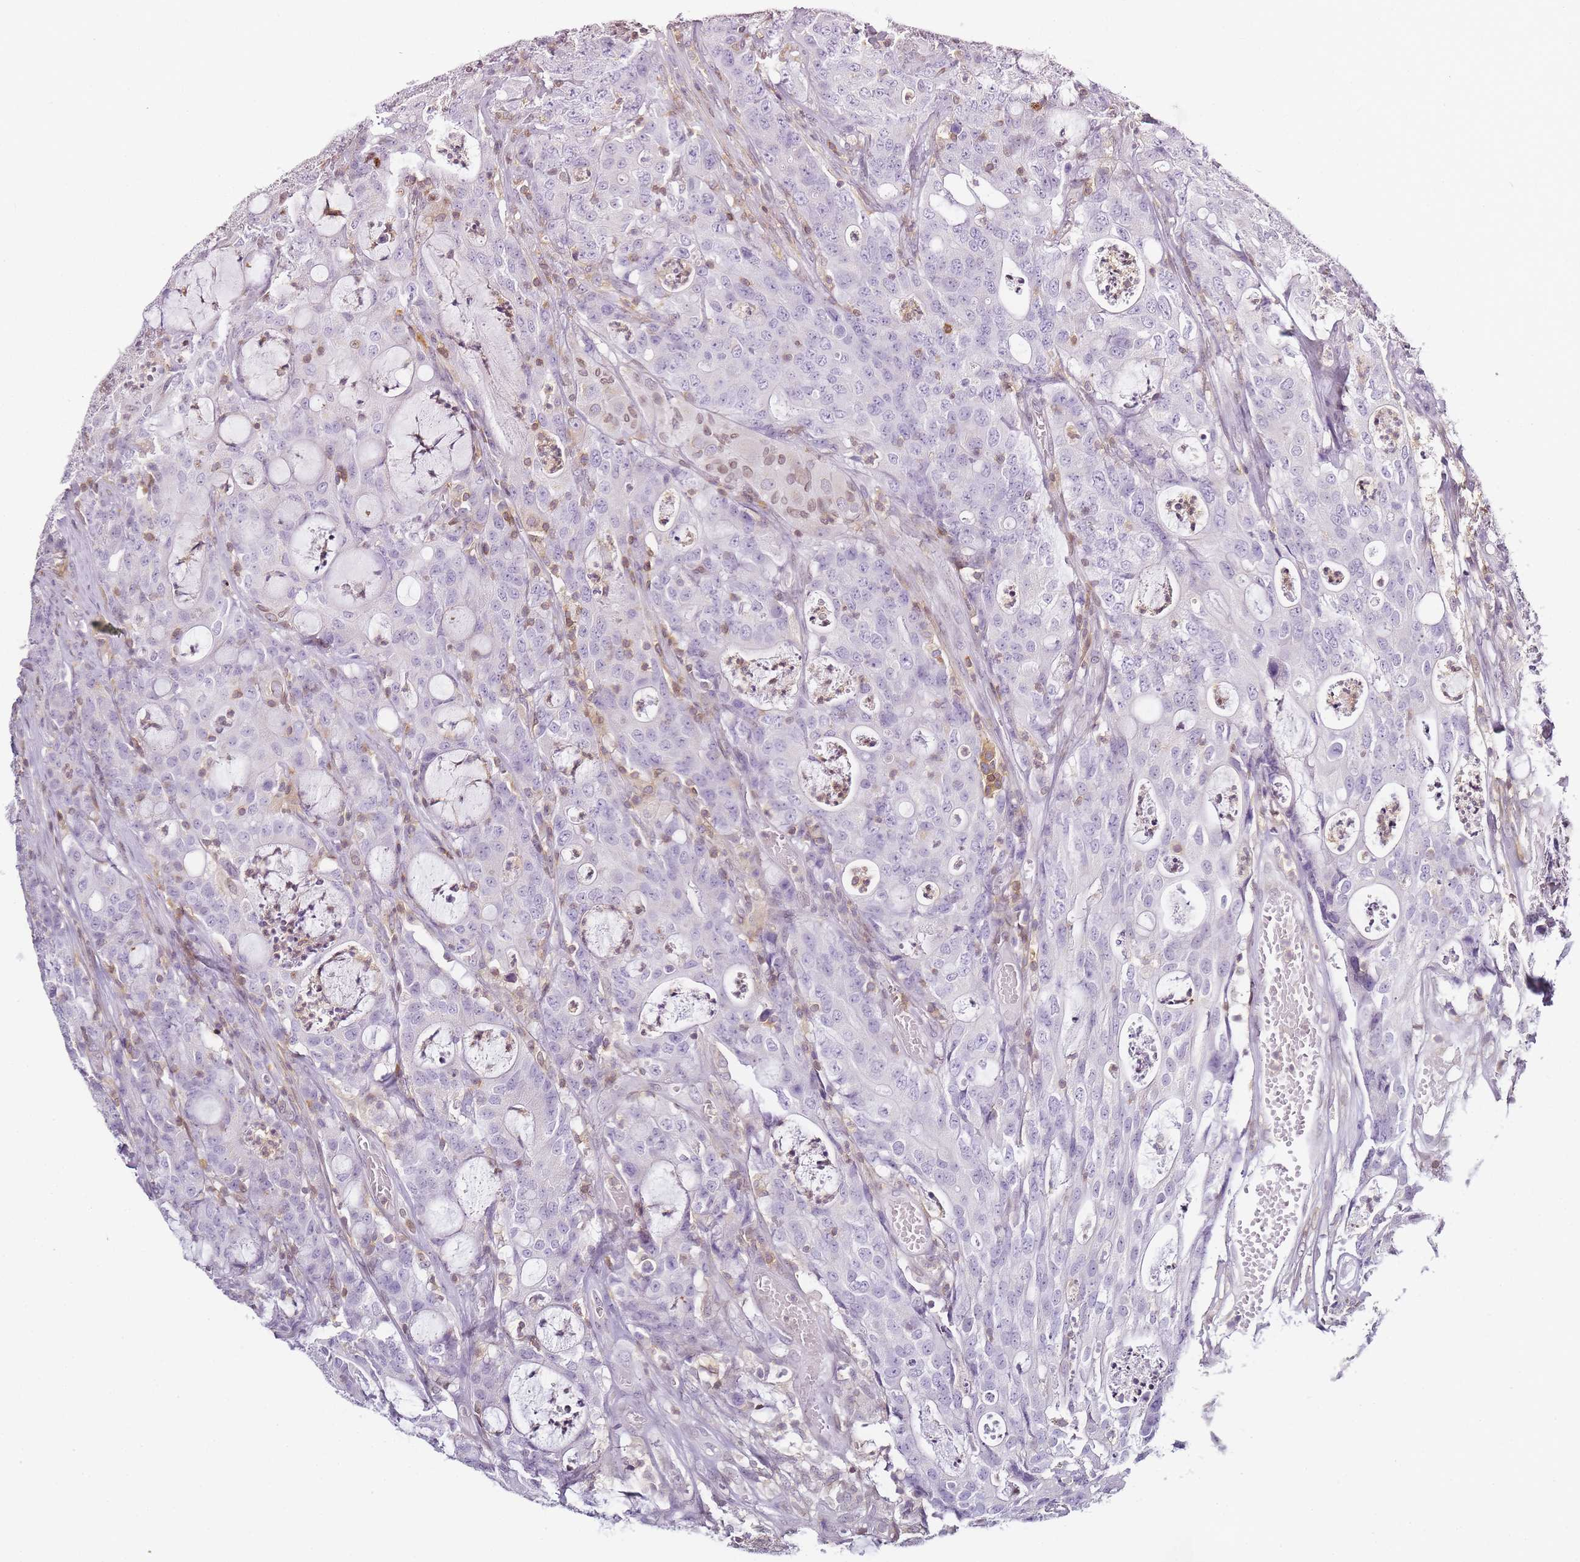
{"staining": {"intensity": "moderate", "quantity": "25%-75%", "location": "nuclear"}, "tissue": "colorectal cancer", "cell_type": "Tumor cells", "image_type": "cancer", "snomed": [{"axis": "morphology", "description": "Adenocarcinoma, NOS"}, {"axis": "topography", "description": "Colon"}], "caption": "This image displays immunohistochemistry (IHC) staining of colorectal adenocarcinoma, with medium moderate nuclear staining in approximately 25%-75% of tumor cells.", "gene": "JAKMIP1", "patient": {"sex": "male", "age": 83}}